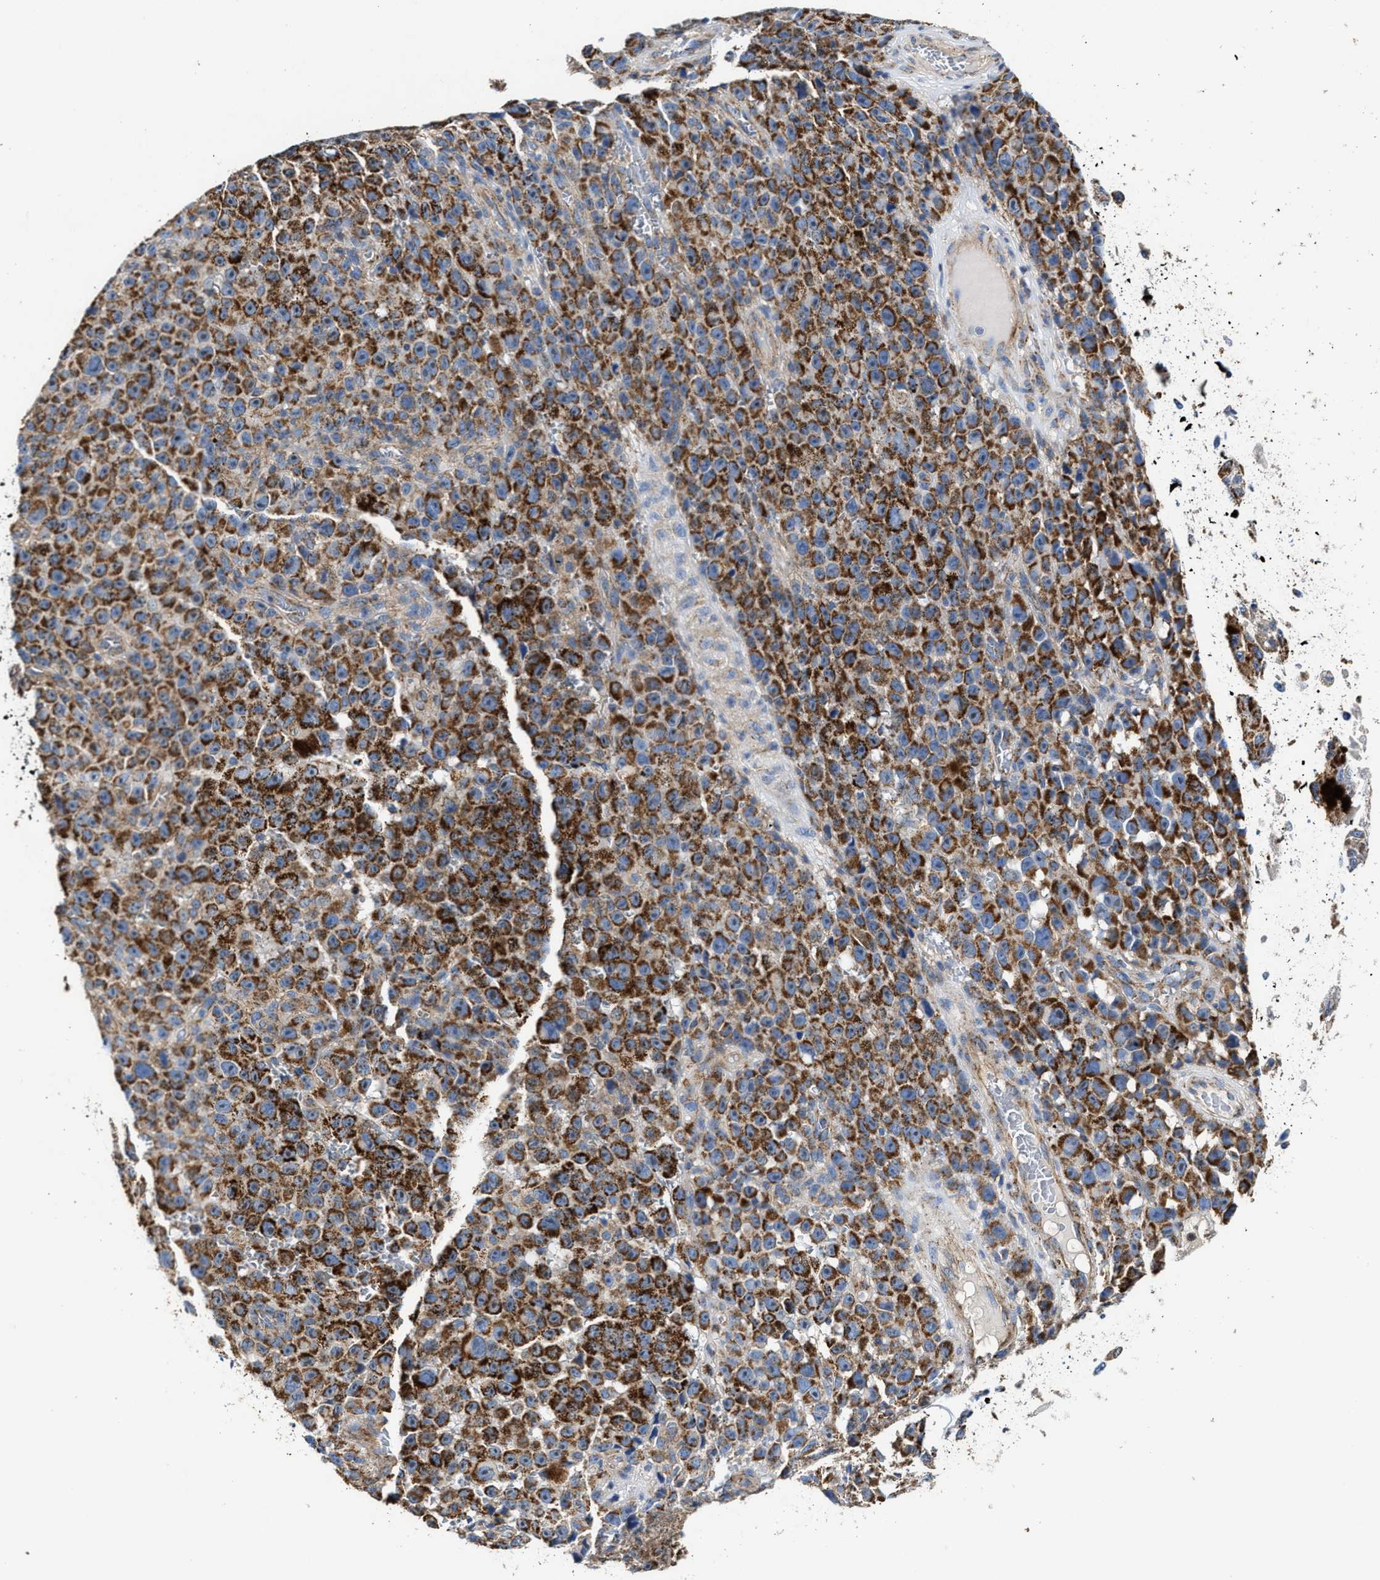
{"staining": {"intensity": "moderate", "quantity": "25%-75%", "location": "cytoplasmic/membranous"}, "tissue": "skin cancer", "cell_type": "Tumor cells", "image_type": "cancer", "snomed": [{"axis": "morphology", "description": "Squamous cell carcinoma, NOS"}, {"axis": "topography", "description": "Skin"}], "caption": "Skin squamous cell carcinoma stained with immunohistochemistry demonstrates moderate cytoplasmic/membranous expression in about 25%-75% of tumor cells.", "gene": "MECR", "patient": {"sex": "female", "age": 44}}